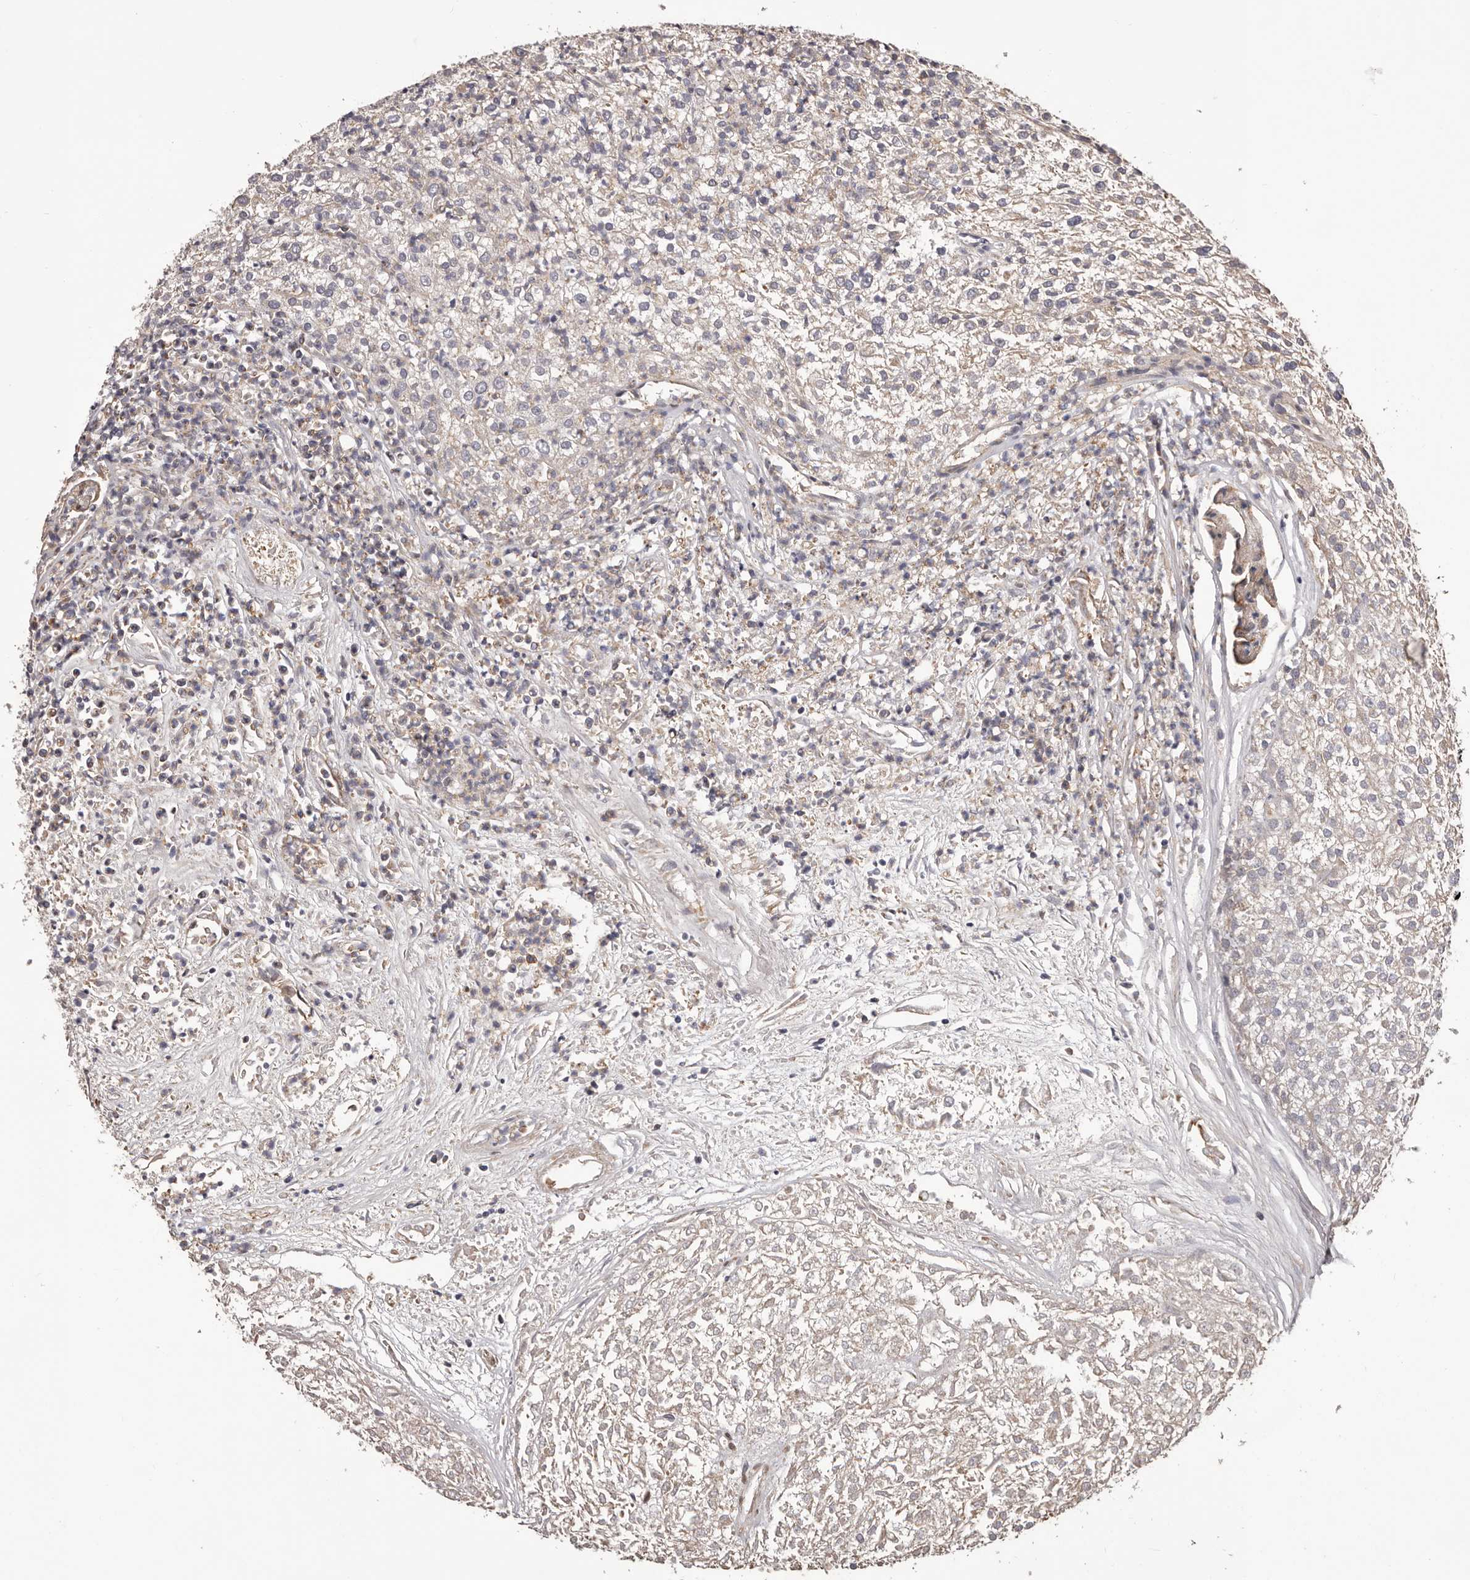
{"staining": {"intensity": "negative", "quantity": "none", "location": "none"}, "tissue": "renal cancer", "cell_type": "Tumor cells", "image_type": "cancer", "snomed": [{"axis": "morphology", "description": "Adenocarcinoma, NOS"}, {"axis": "topography", "description": "Kidney"}], "caption": "High power microscopy micrograph of an IHC photomicrograph of renal cancer (adenocarcinoma), revealing no significant expression in tumor cells.", "gene": "CEP104", "patient": {"sex": "female", "age": 54}}